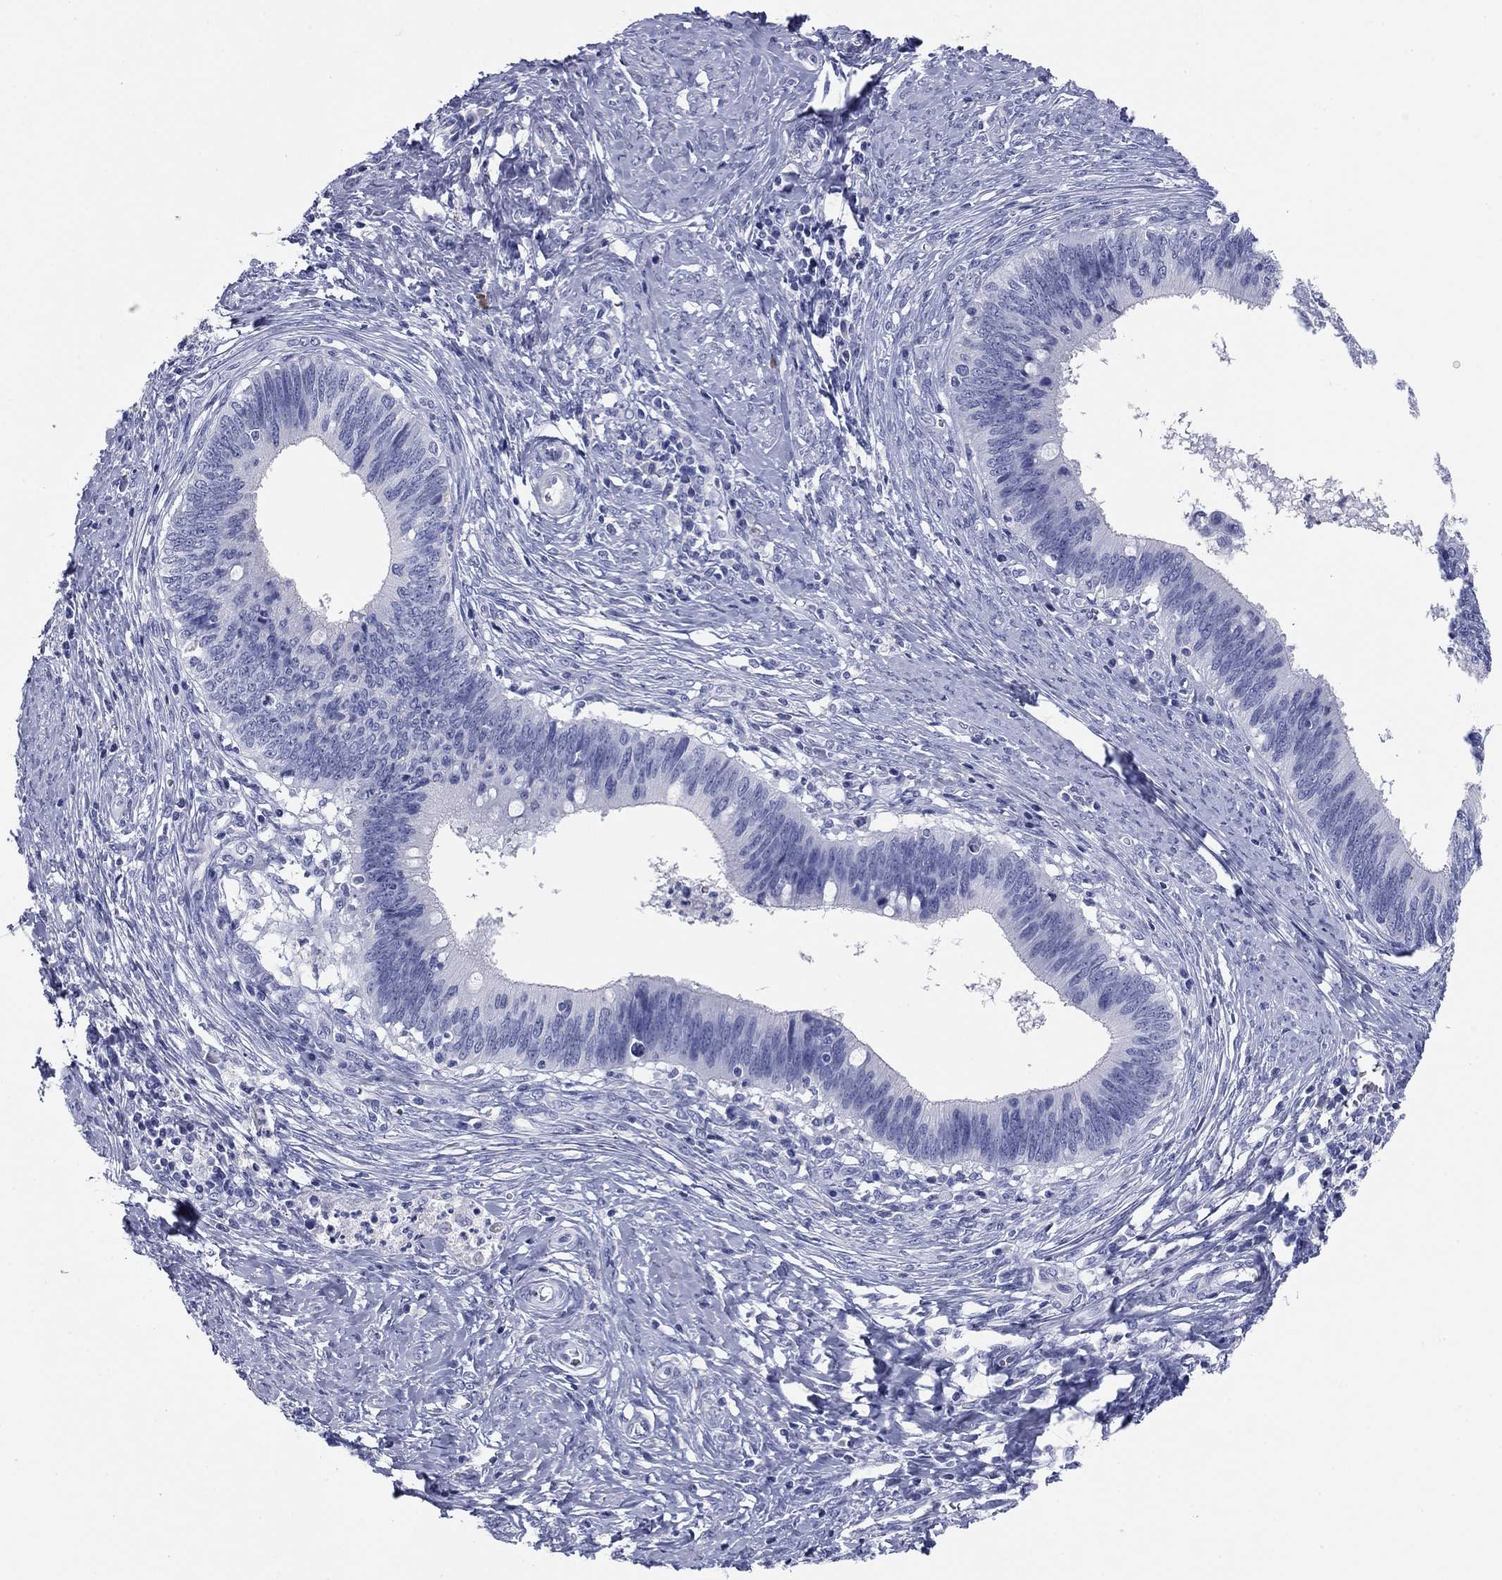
{"staining": {"intensity": "negative", "quantity": "none", "location": "none"}, "tissue": "cervical cancer", "cell_type": "Tumor cells", "image_type": "cancer", "snomed": [{"axis": "morphology", "description": "Adenocarcinoma, NOS"}, {"axis": "topography", "description": "Cervix"}], "caption": "This is an immunohistochemistry (IHC) image of cervical cancer (adenocarcinoma). There is no positivity in tumor cells.", "gene": "KCNH1", "patient": {"sex": "female", "age": 42}}